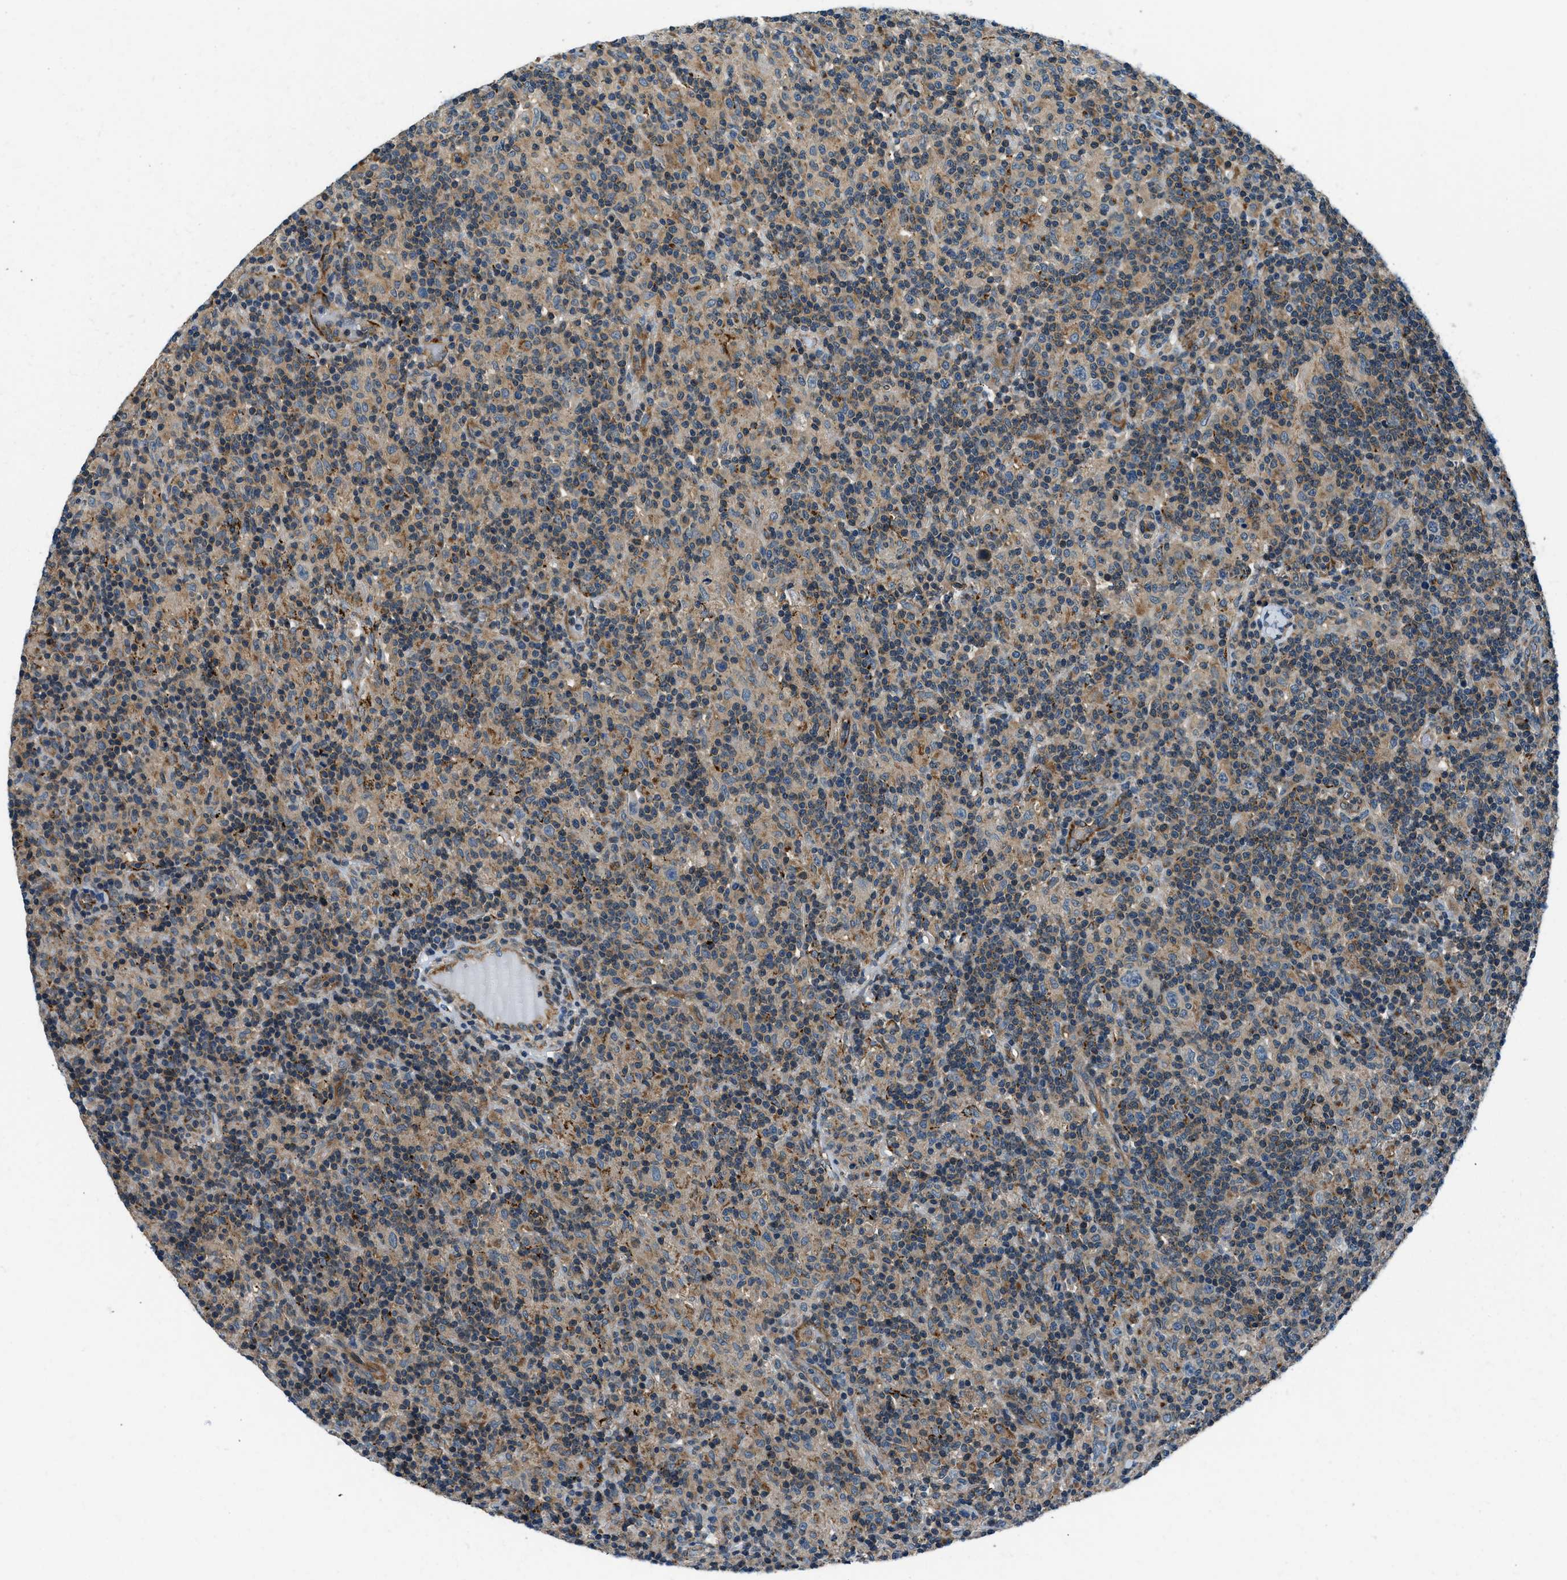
{"staining": {"intensity": "negative", "quantity": "none", "location": "none"}, "tissue": "lymphoma", "cell_type": "Tumor cells", "image_type": "cancer", "snomed": [{"axis": "morphology", "description": "Hodgkin's disease, NOS"}, {"axis": "topography", "description": "Lymph node"}], "caption": "A high-resolution photomicrograph shows immunohistochemistry staining of Hodgkin's disease, which reveals no significant staining in tumor cells. The staining is performed using DAB (3,3'-diaminobenzidine) brown chromogen with nuclei counter-stained in using hematoxylin.", "gene": "SLC19A2", "patient": {"sex": "male", "age": 70}}